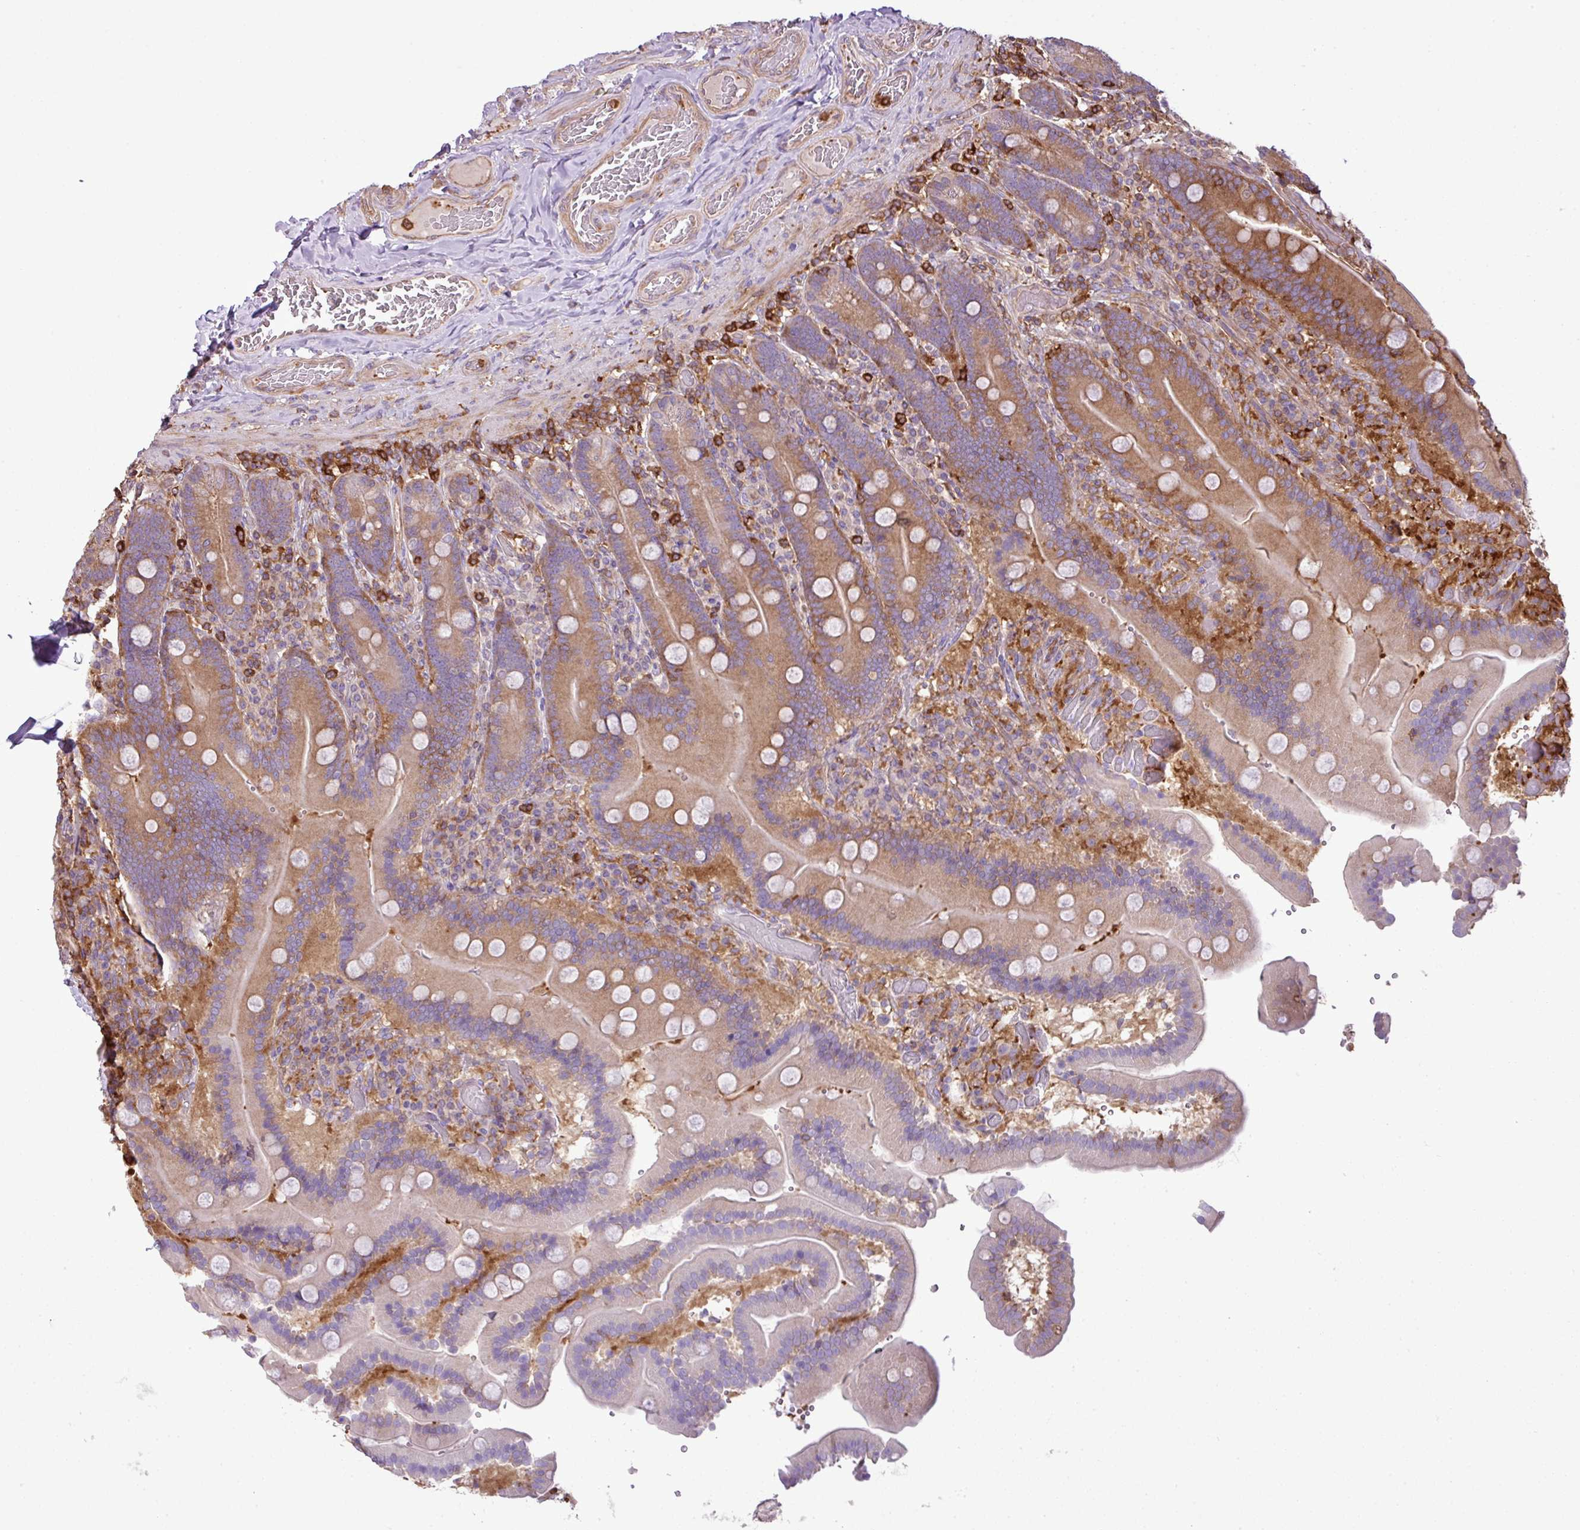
{"staining": {"intensity": "moderate", "quantity": "<25%", "location": "cytoplasmic/membranous"}, "tissue": "duodenum", "cell_type": "Glandular cells", "image_type": "normal", "snomed": [{"axis": "morphology", "description": "Normal tissue, NOS"}, {"axis": "topography", "description": "Duodenum"}], "caption": "DAB (3,3'-diaminobenzidine) immunohistochemical staining of normal duodenum shows moderate cytoplasmic/membranous protein positivity in approximately <25% of glandular cells.", "gene": "PGAP6", "patient": {"sex": "female", "age": 62}}